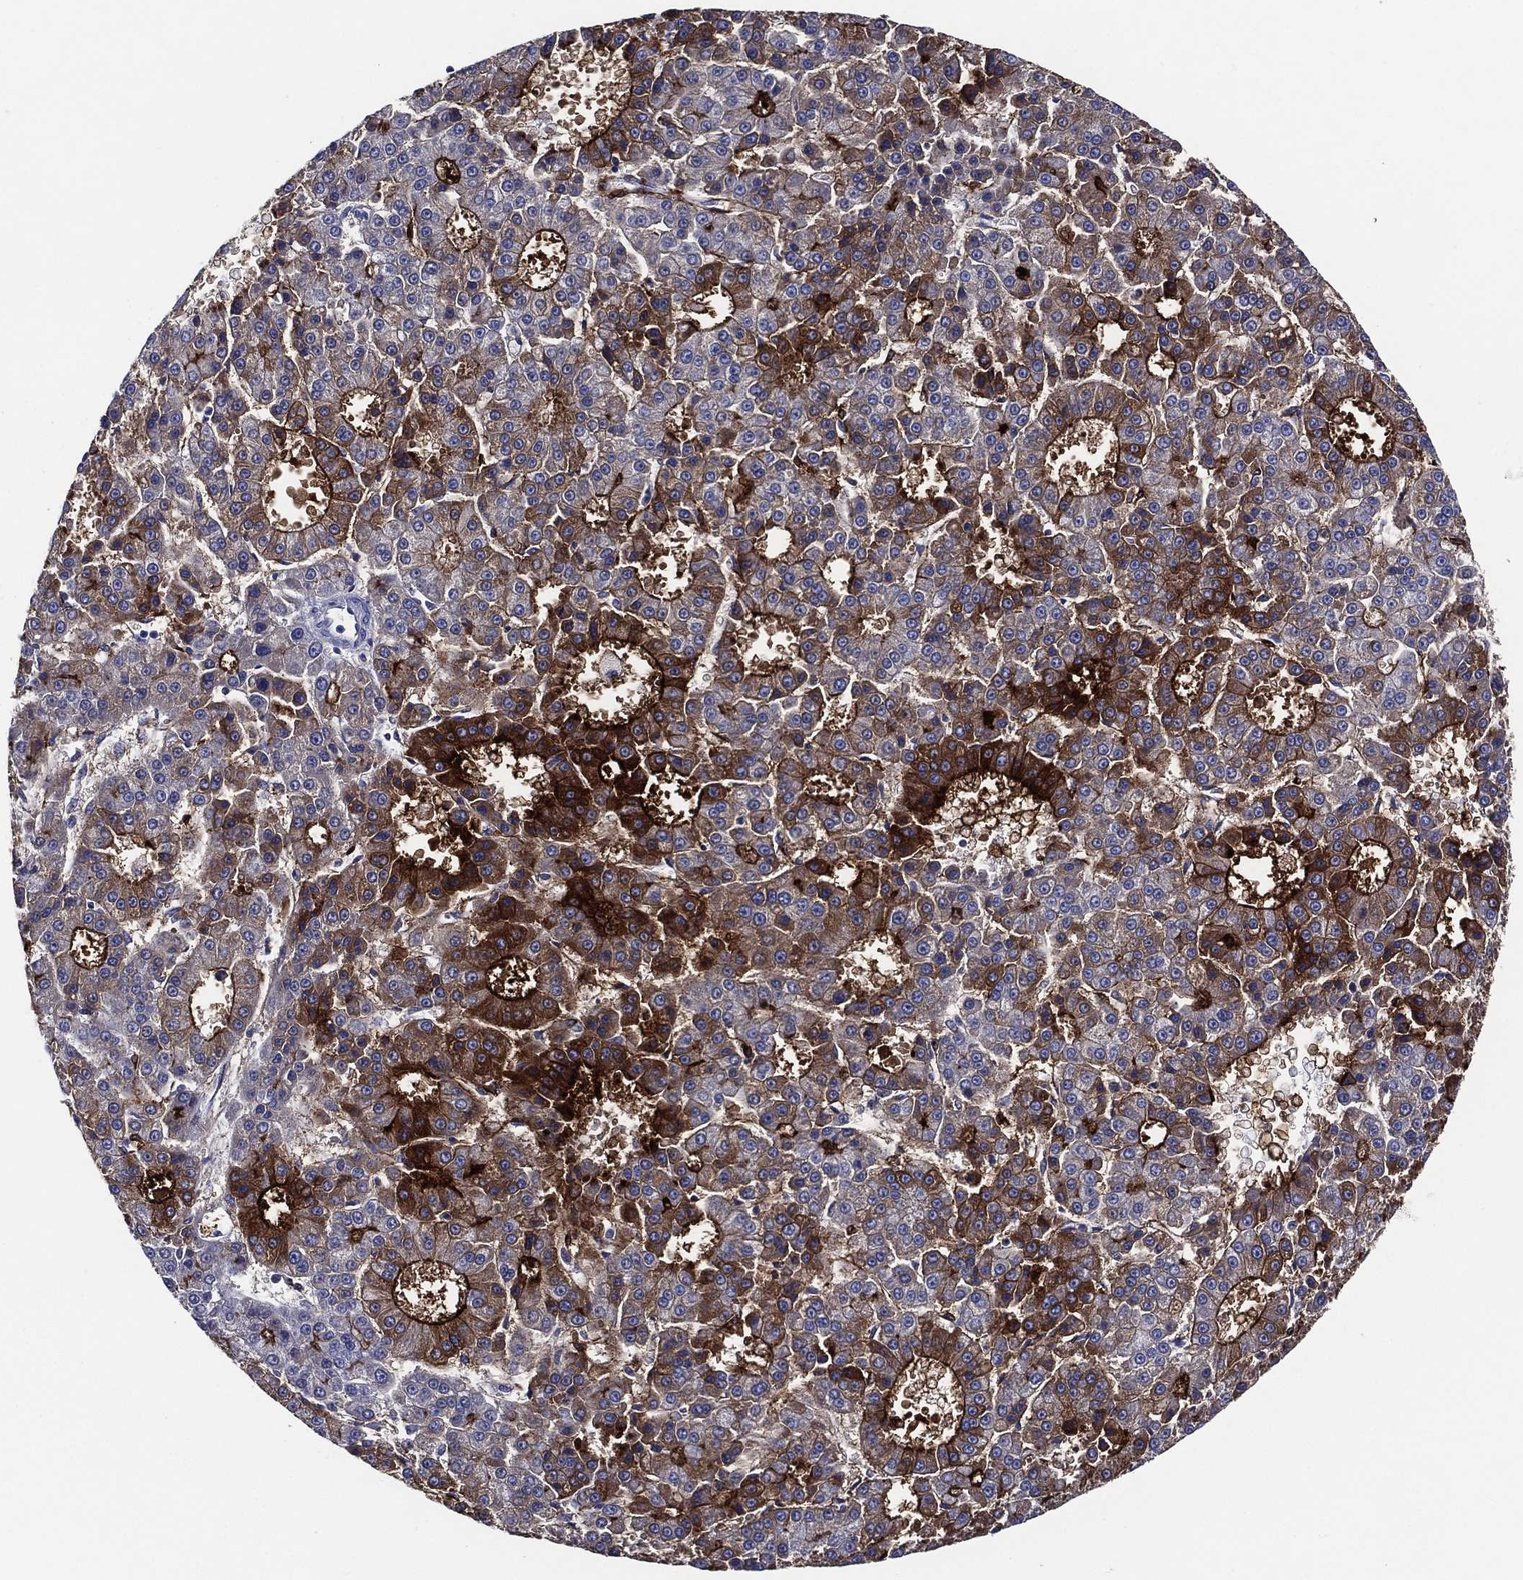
{"staining": {"intensity": "strong", "quantity": "25%-75%", "location": "cytoplasmic/membranous"}, "tissue": "liver cancer", "cell_type": "Tumor cells", "image_type": "cancer", "snomed": [{"axis": "morphology", "description": "Carcinoma, Hepatocellular, NOS"}, {"axis": "topography", "description": "Liver"}], "caption": "This micrograph demonstrates immunohistochemistry staining of human liver cancer, with high strong cytoplasmic/membranous staining in about 25%-75% of tumor cells.", "gene": "ACE2", "patient": {"sex": "male", "age": 70}}